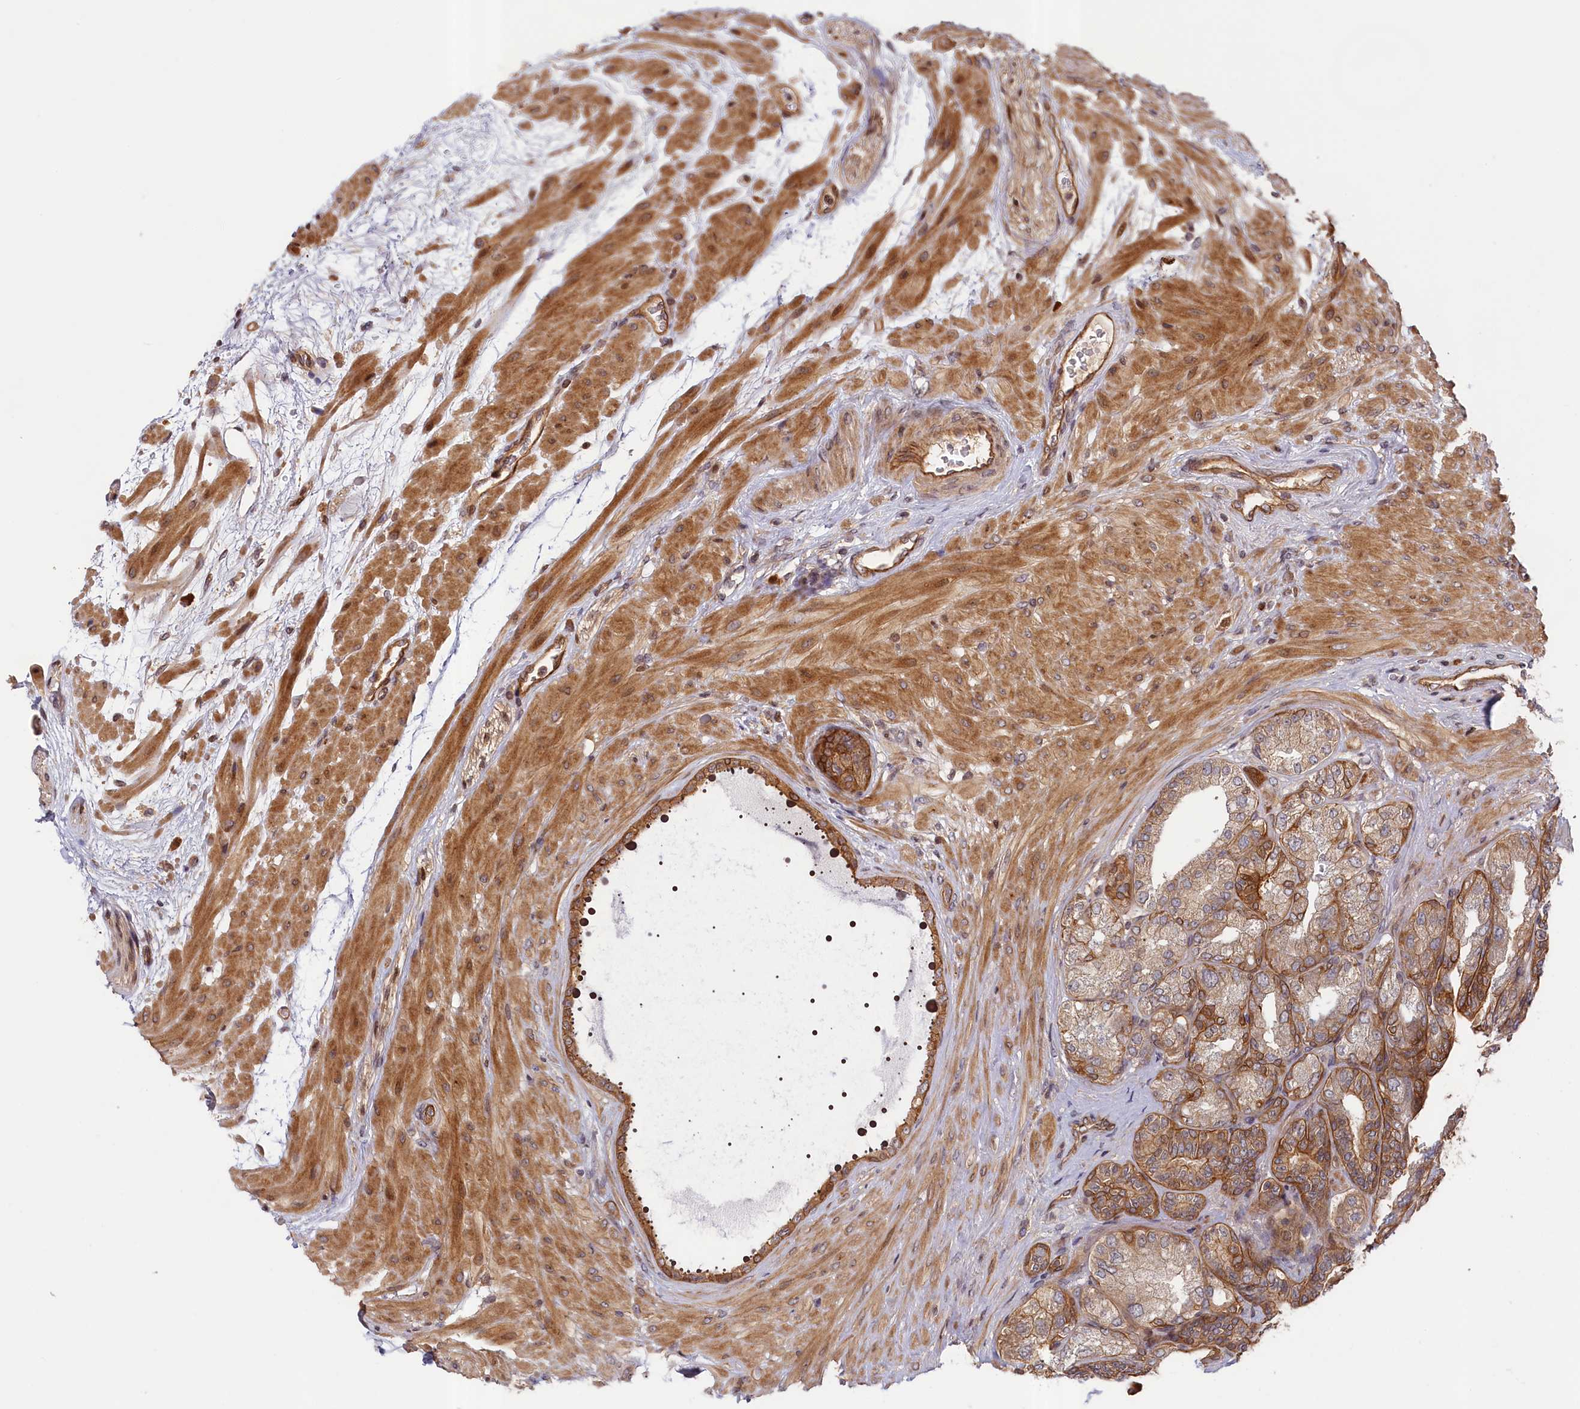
{"staining": {"intensity": "moderate", "quantity": ">75%", "location": "cytoplasmic/membranous"}, "tissue": "seminal vesicle", "cell_type": "Glandular cells", "image_type": "normal", "snomed": [{"axis": "morphology", "description": "Normal tissue, NOS"}, {"axis": "topography", "description": "Seminal veicle"}, {"axis": "topography", "description": "Peripheral nerve tissue"}], "caption": "Immunohistochemical staining of normal human seminal vesicle displays moderate cytoplasmic/membranous protein staining in about >75% of glandular cells. The protein of interest is stained brown, and the nuclei are stained in blue (DAB (3,3'-diaminobenzidine) IHC with brightfield microscopy, high magnification).", "gene": "CEP44", "patient": {"sex": "male", "age": 63}}